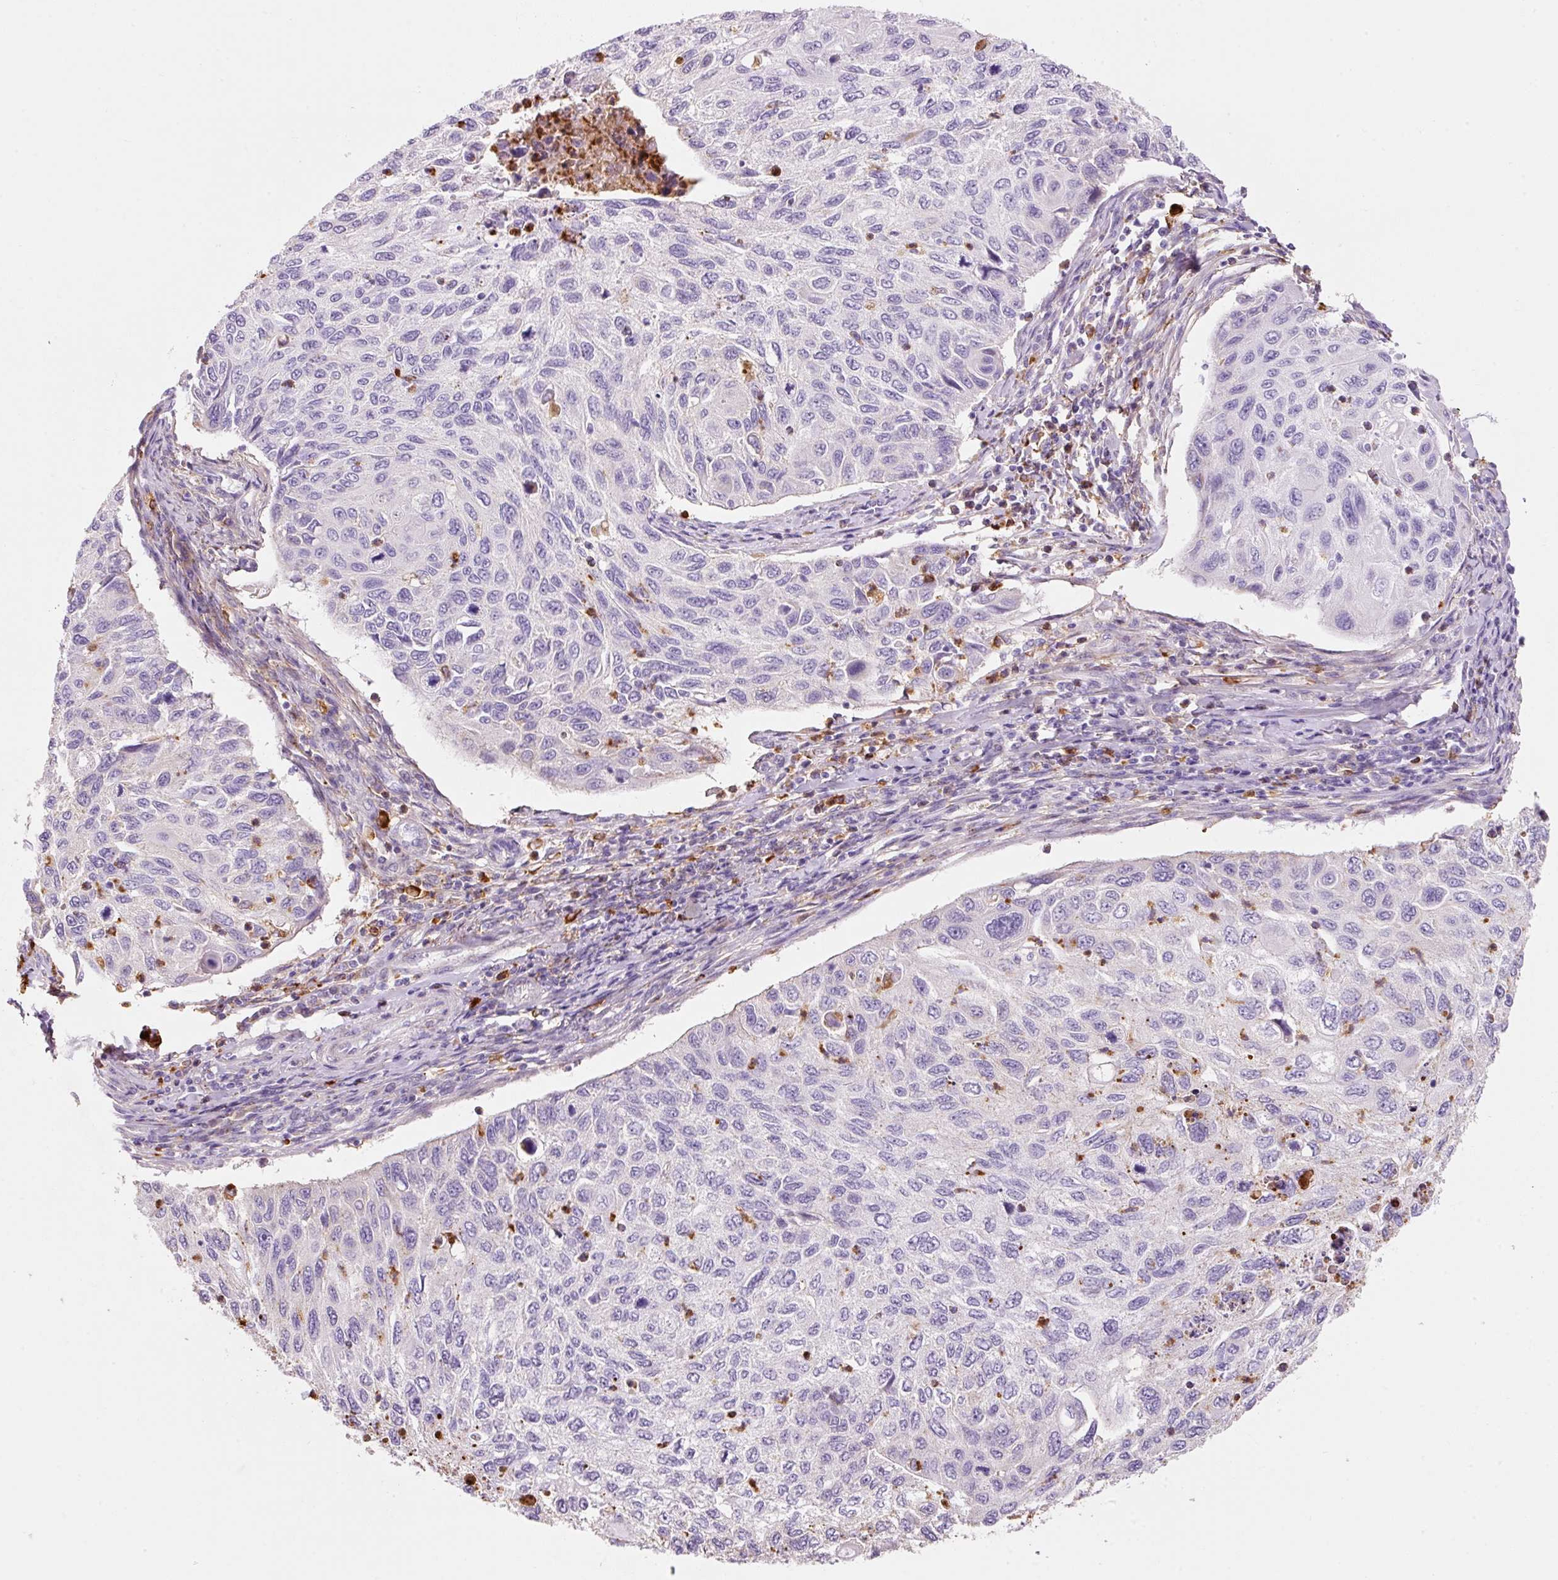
{"staining": {"intensity": "negative", "quantity": "none", "location": "none"}, "tissue": "cervical cancer", "cell_type": "Tumor cells", "image_type": "cancer", "snomed": [{"axis": "morphology", "description": "Squamous cell carcinoma, NOS"}, {"axis": "topography", "description": "Cervix"}], "caption": "This is an immunohistochemistry photomicrograph of human cervical cancer (squamous cell carcinoma). There is no expression in tumor cells.", "gene": "TMC8", "patient": {"sex": "female", "age": 70}}